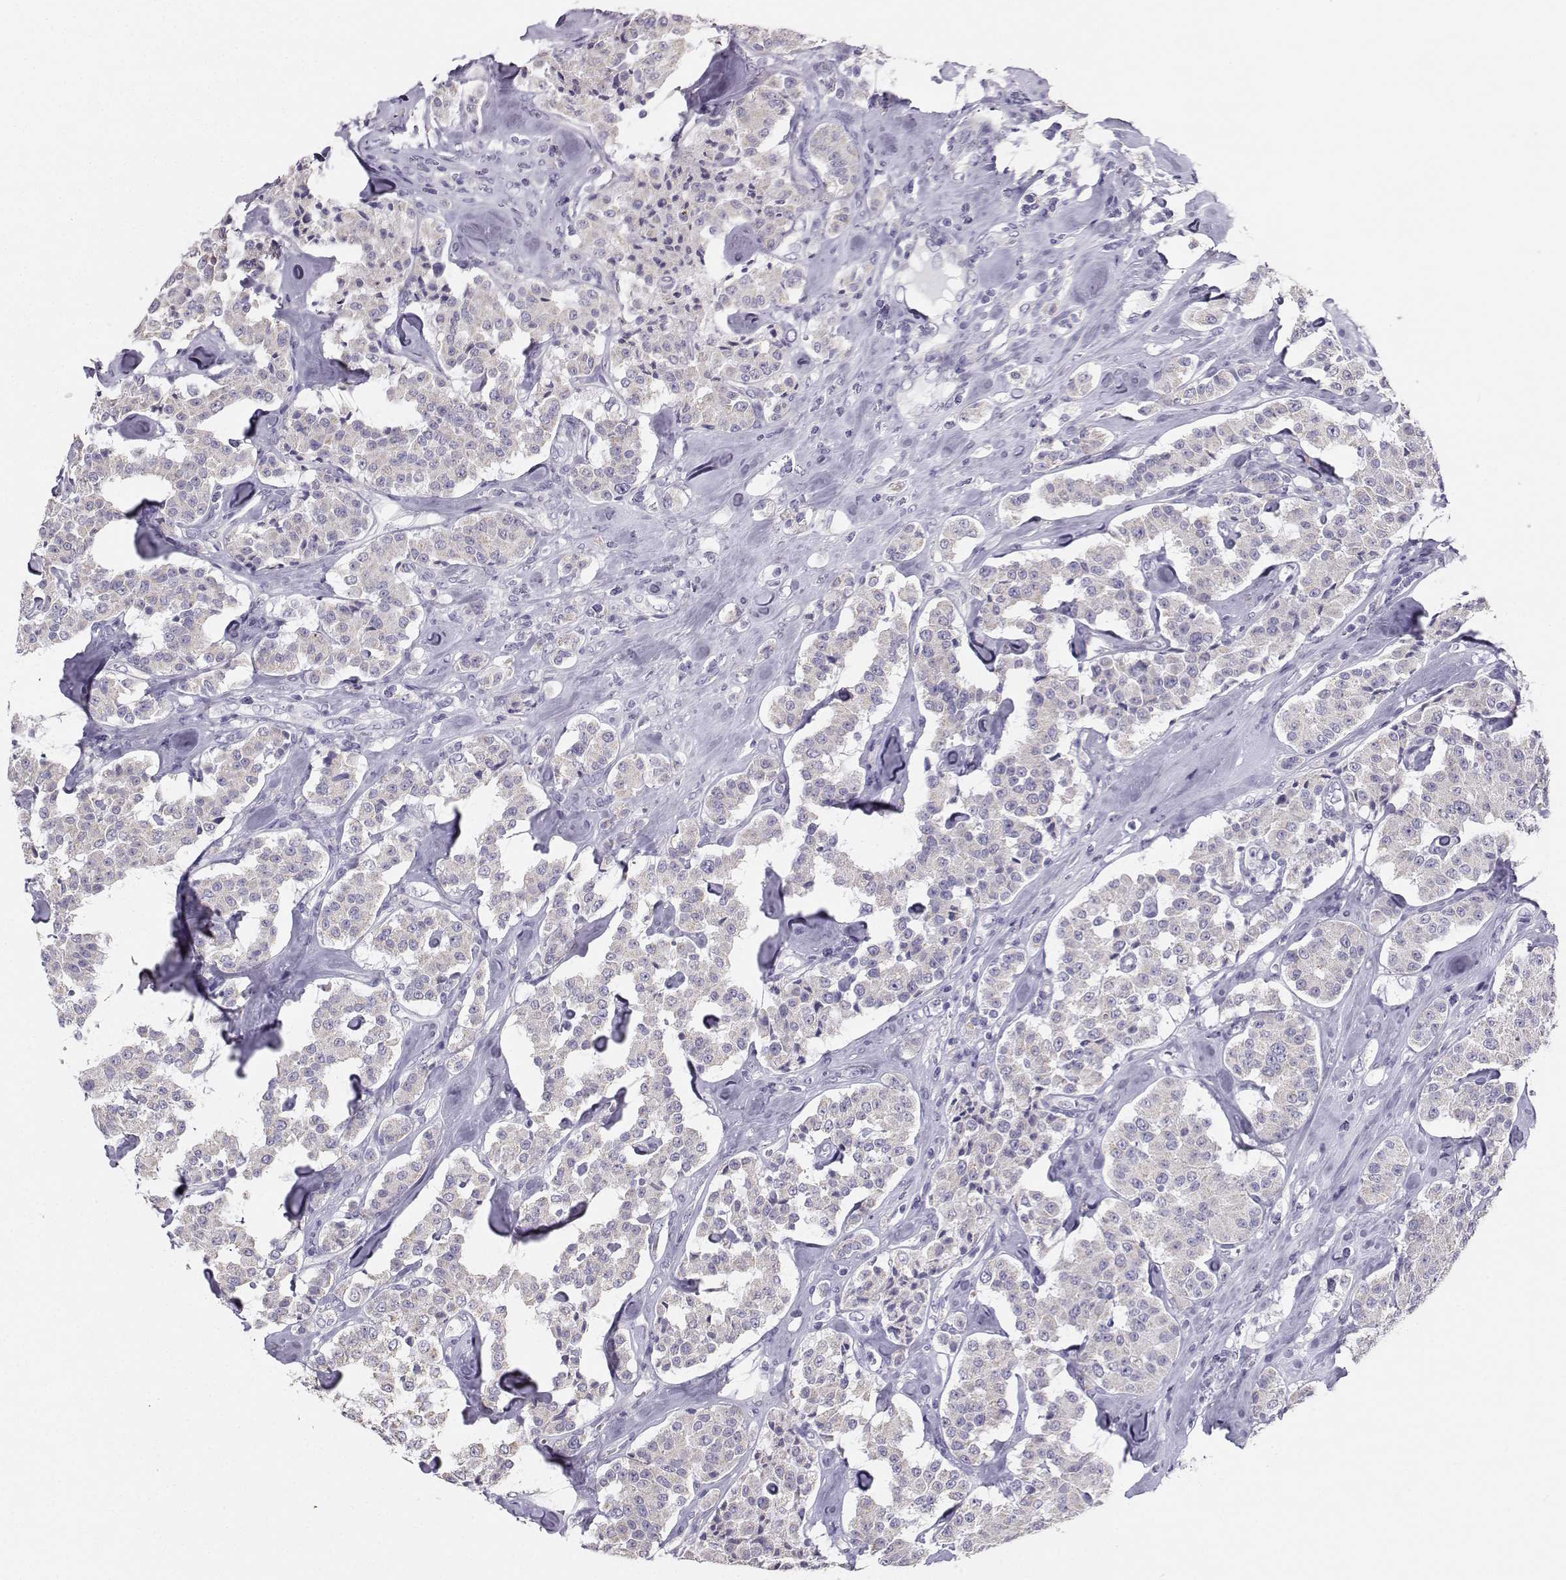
{"staining": {"intensity": "negative", "quantity": "none", "location": "none"}, "tissue": "carcinoid", "cell_type": "Tumor cells", "image_type": "cancer", "snomed": [{"axis": "morphology", "description": "Carcinoid, malignant, NOS"}, {"axis": "topography", "description": "Pancreas"}], "caption": "The IHC histopathology image has no significant positivity in tumor cells of carcinoid tissue. Brightfield microscopy of IHC stained with DAB (brown) and hematoxylin (blue), captured at high magnification.", "gene": "AVP", "patient": {"sex": "male", "age": 41}}